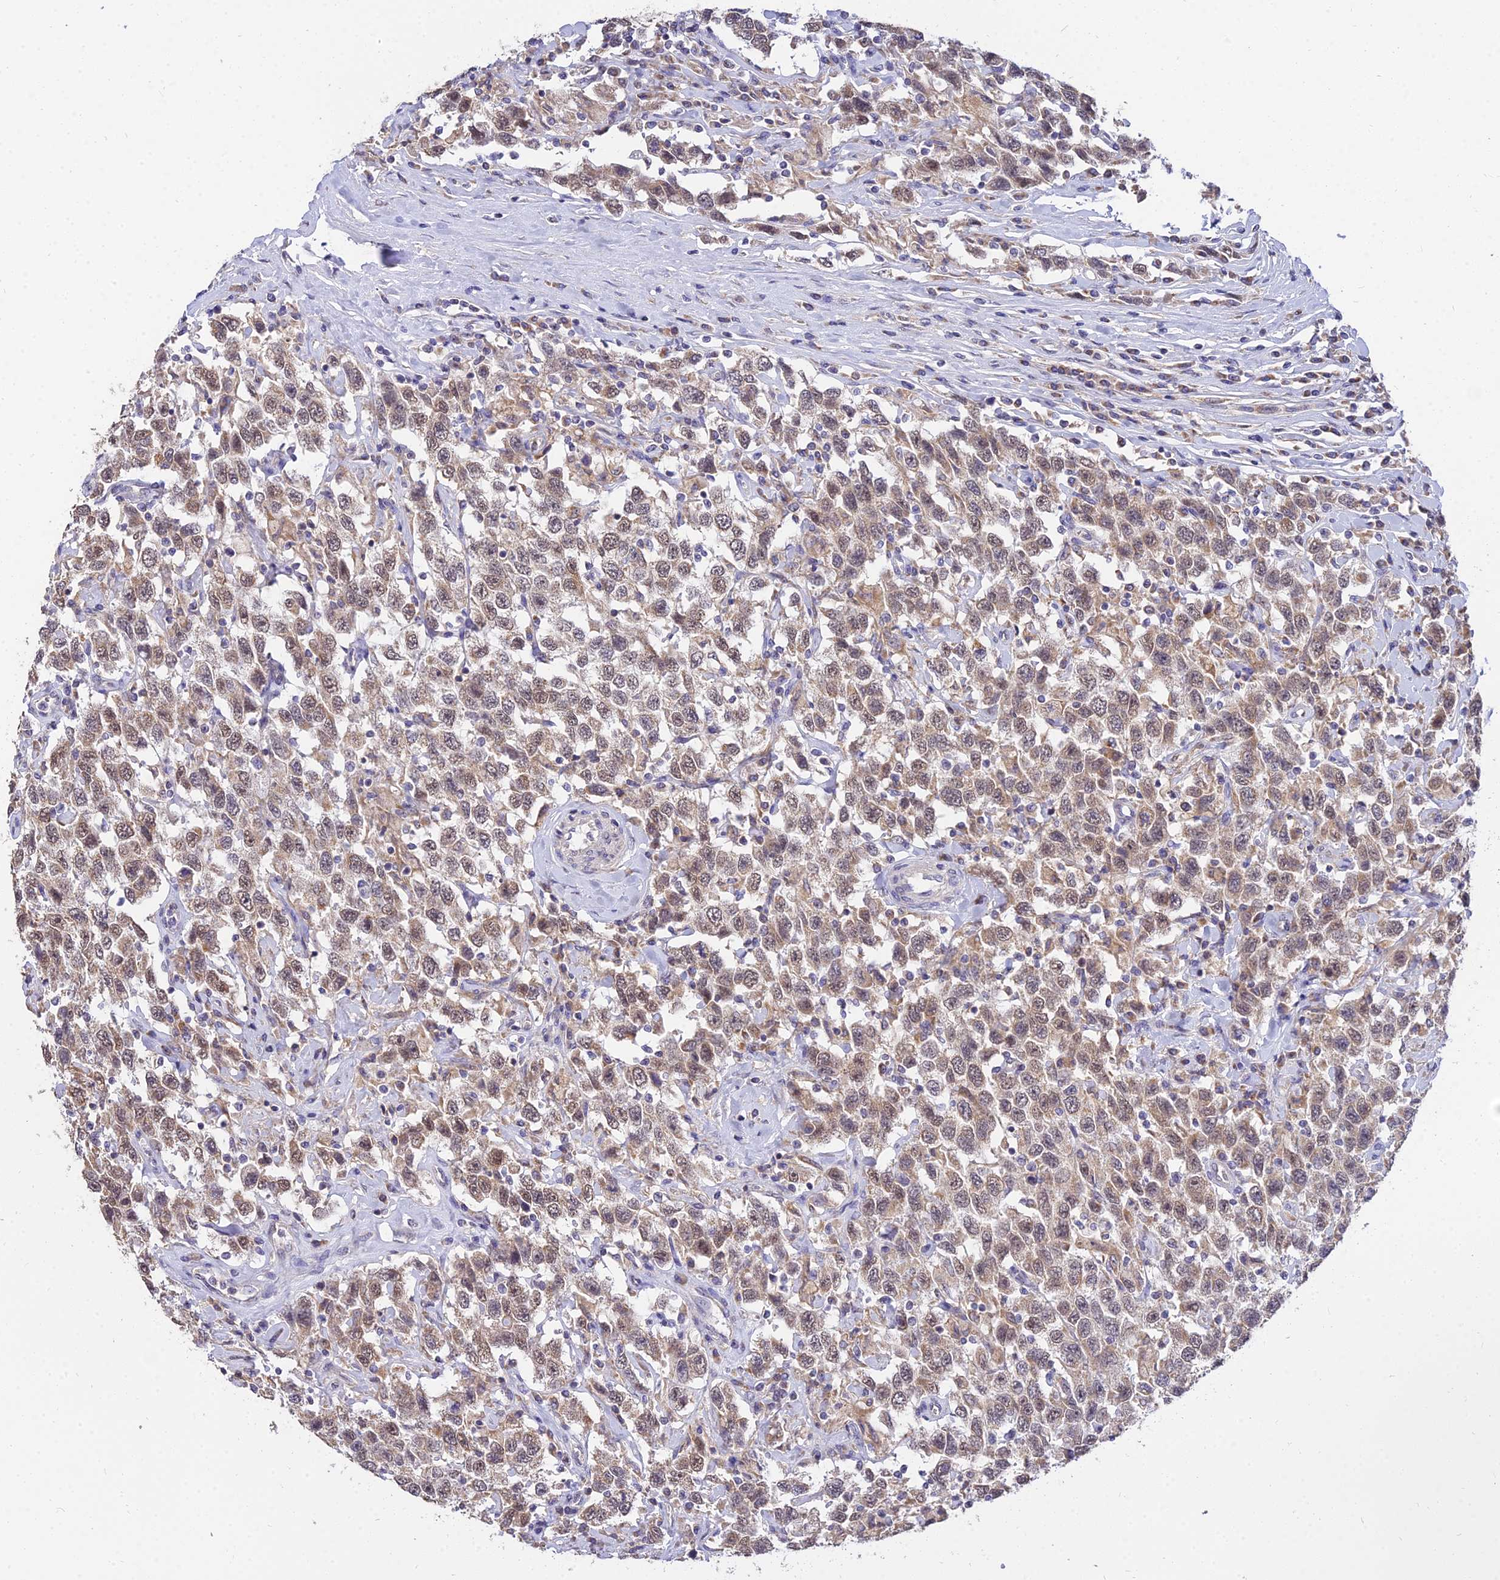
{"staining": {"intensity": "weak", "quantity": ">75%", "location": "cytoplasmic/membranous,nuclear"}, "tissue": "testis cancer", "cell_type": "Tumor cells", "image_type": "cancer", "snomed": [{"axis": "morphology", "description": "Seminoma, NOS"}, {"axis": "topography", "description": "Testis"}], "caption": "This micrograph shows immunohistochemistry staining of testis seminoma, with low weak cytoplasmic/membranous and nuclear expression in approximately >75% of tumor cells.", "gene": "ARL8B", "patient": {"sex": "male", "age": 41}}